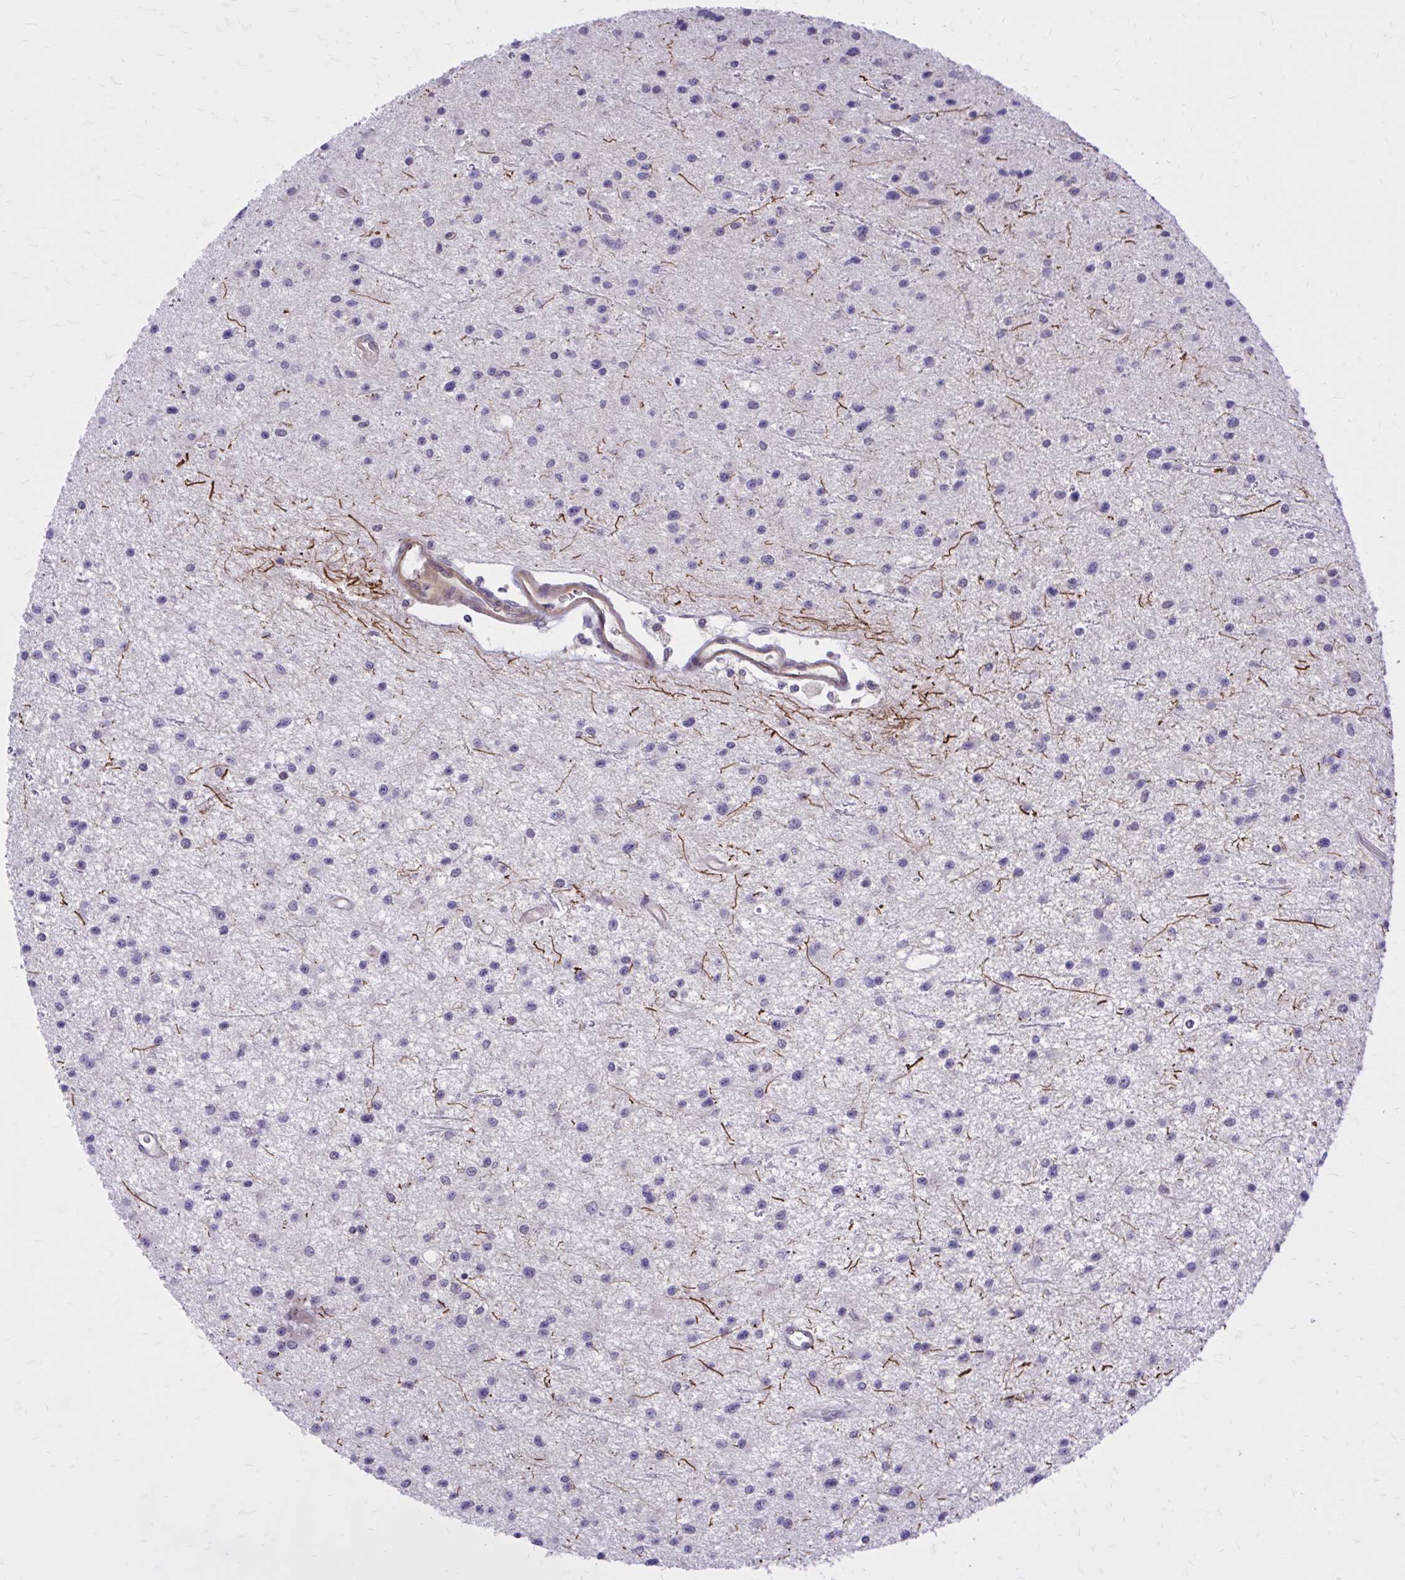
{"staining": {"intensity": "negative", "quantity": "none", "location": "none"}, "tissue": "glioma", "cell_type": "Tumor cells", "image_type": "cancer", "snomed": [{"axis": "morphology", "description": "Glioma, malignant, Low grade"}, {"axis": "topography", "description": "Brain"}], "caption": "DAB (3,3'-diaminobenzidine) immunohistochemical staining of malignant glioma (low-grade) demonstrates no significant expression in tumor cells. (IHC, brightfield microscopy, high magnification).", "gene": "ZBTB25", "patient": {"sex": "male", "age": 43}}